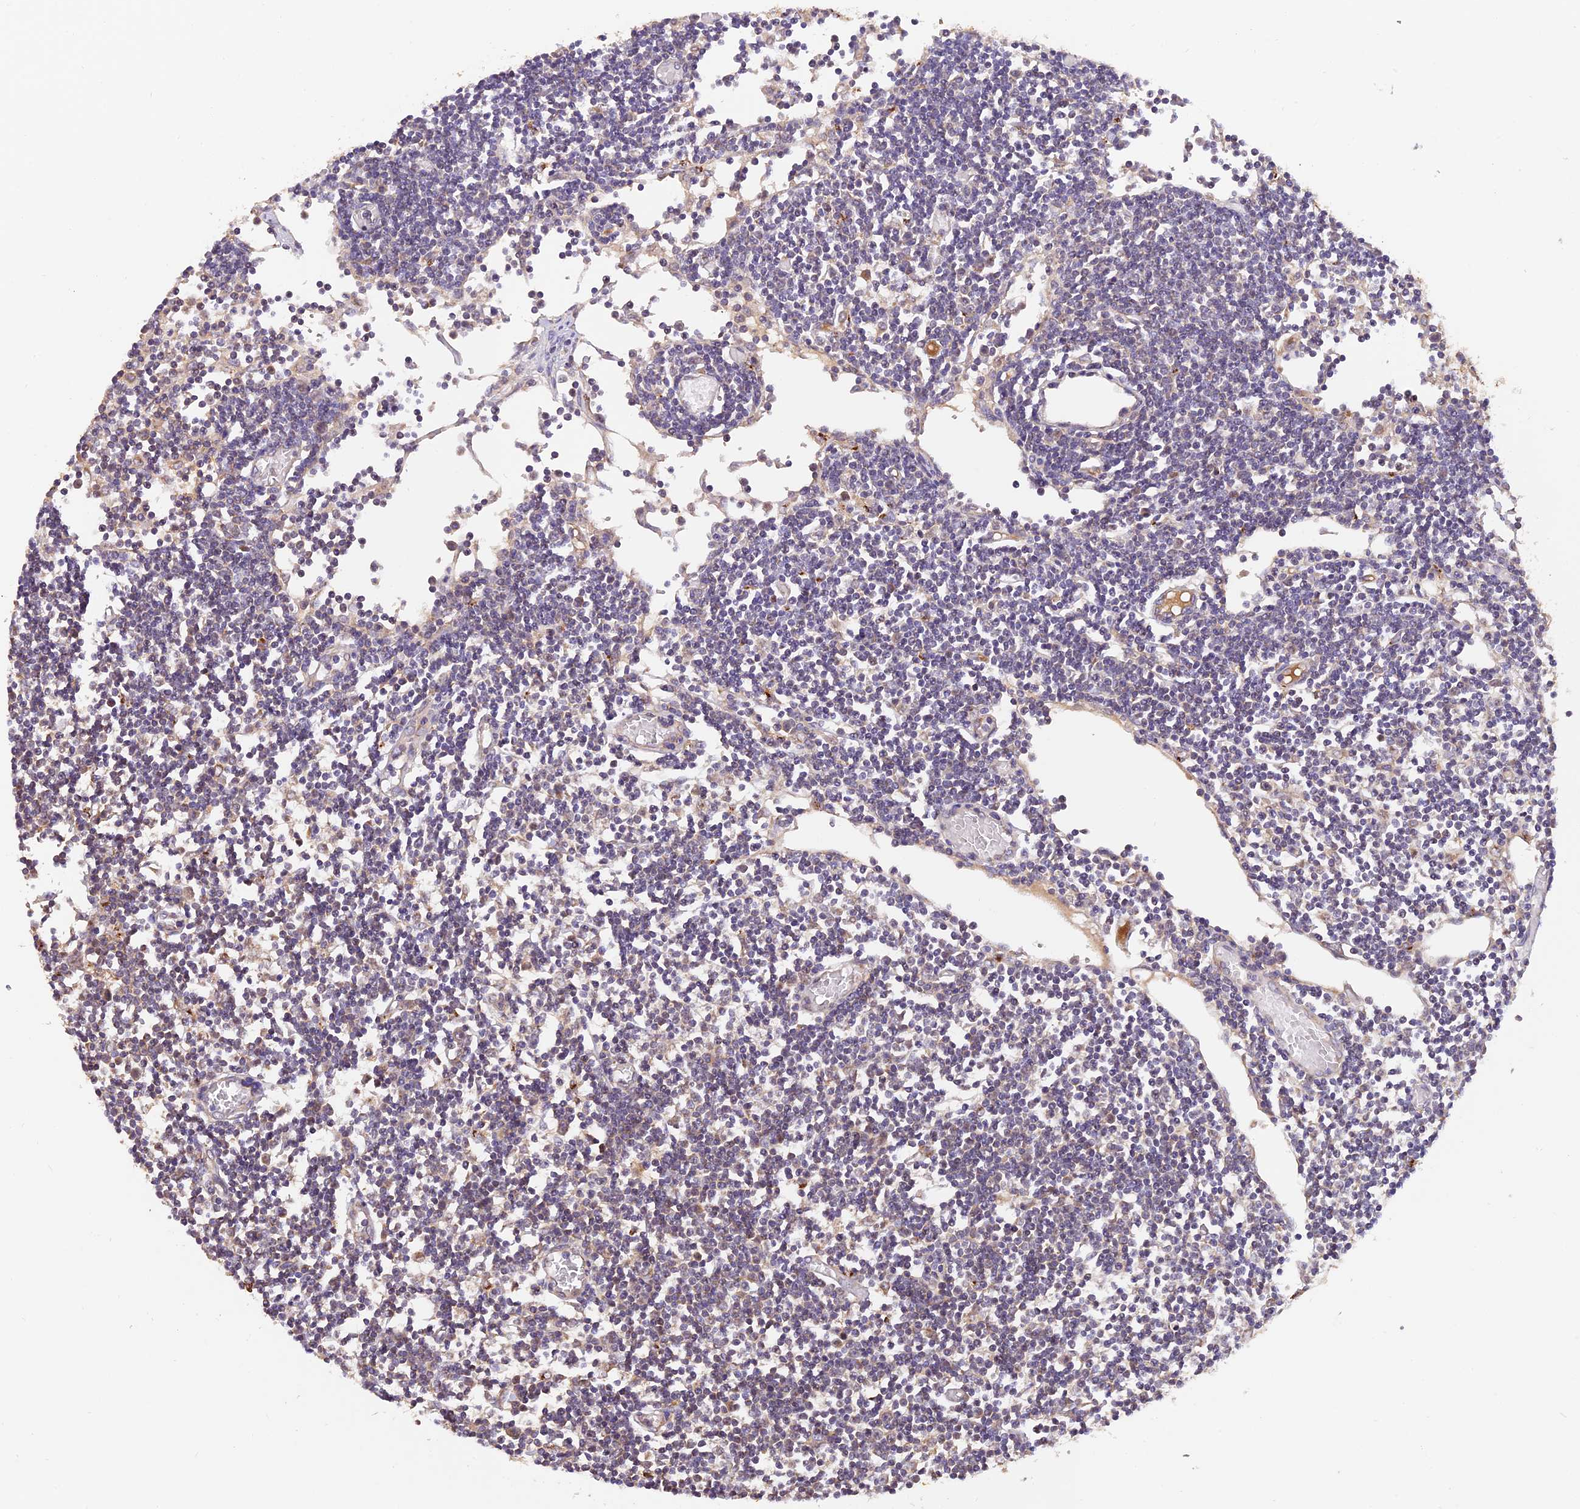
{"staining": {"intensity": "moderate", "quantity": "25%-75%", "location": "cytoplasmic/membranous"}, "tissue": "lymph node", "cell_type": "Germinal center cells", "image_type": "normal", "snomed": [{"axis": "morphology", "description": "Normal tissue, NOS"}, {"axis": "topography", "description": "Lymph node"}], "caption": "Immunohistochemical staining of benign lymph node displays medium levels of moderate cytoplasmic/membranous staining in about 25%-75% of germinal center cells. The staining is performed using DAB brown chromogen to label protein expression. The nuclei are counter-stained blue using hematoxylin.", "gene": "MNS1", "patient": {"sex": "female", "age": 11}}